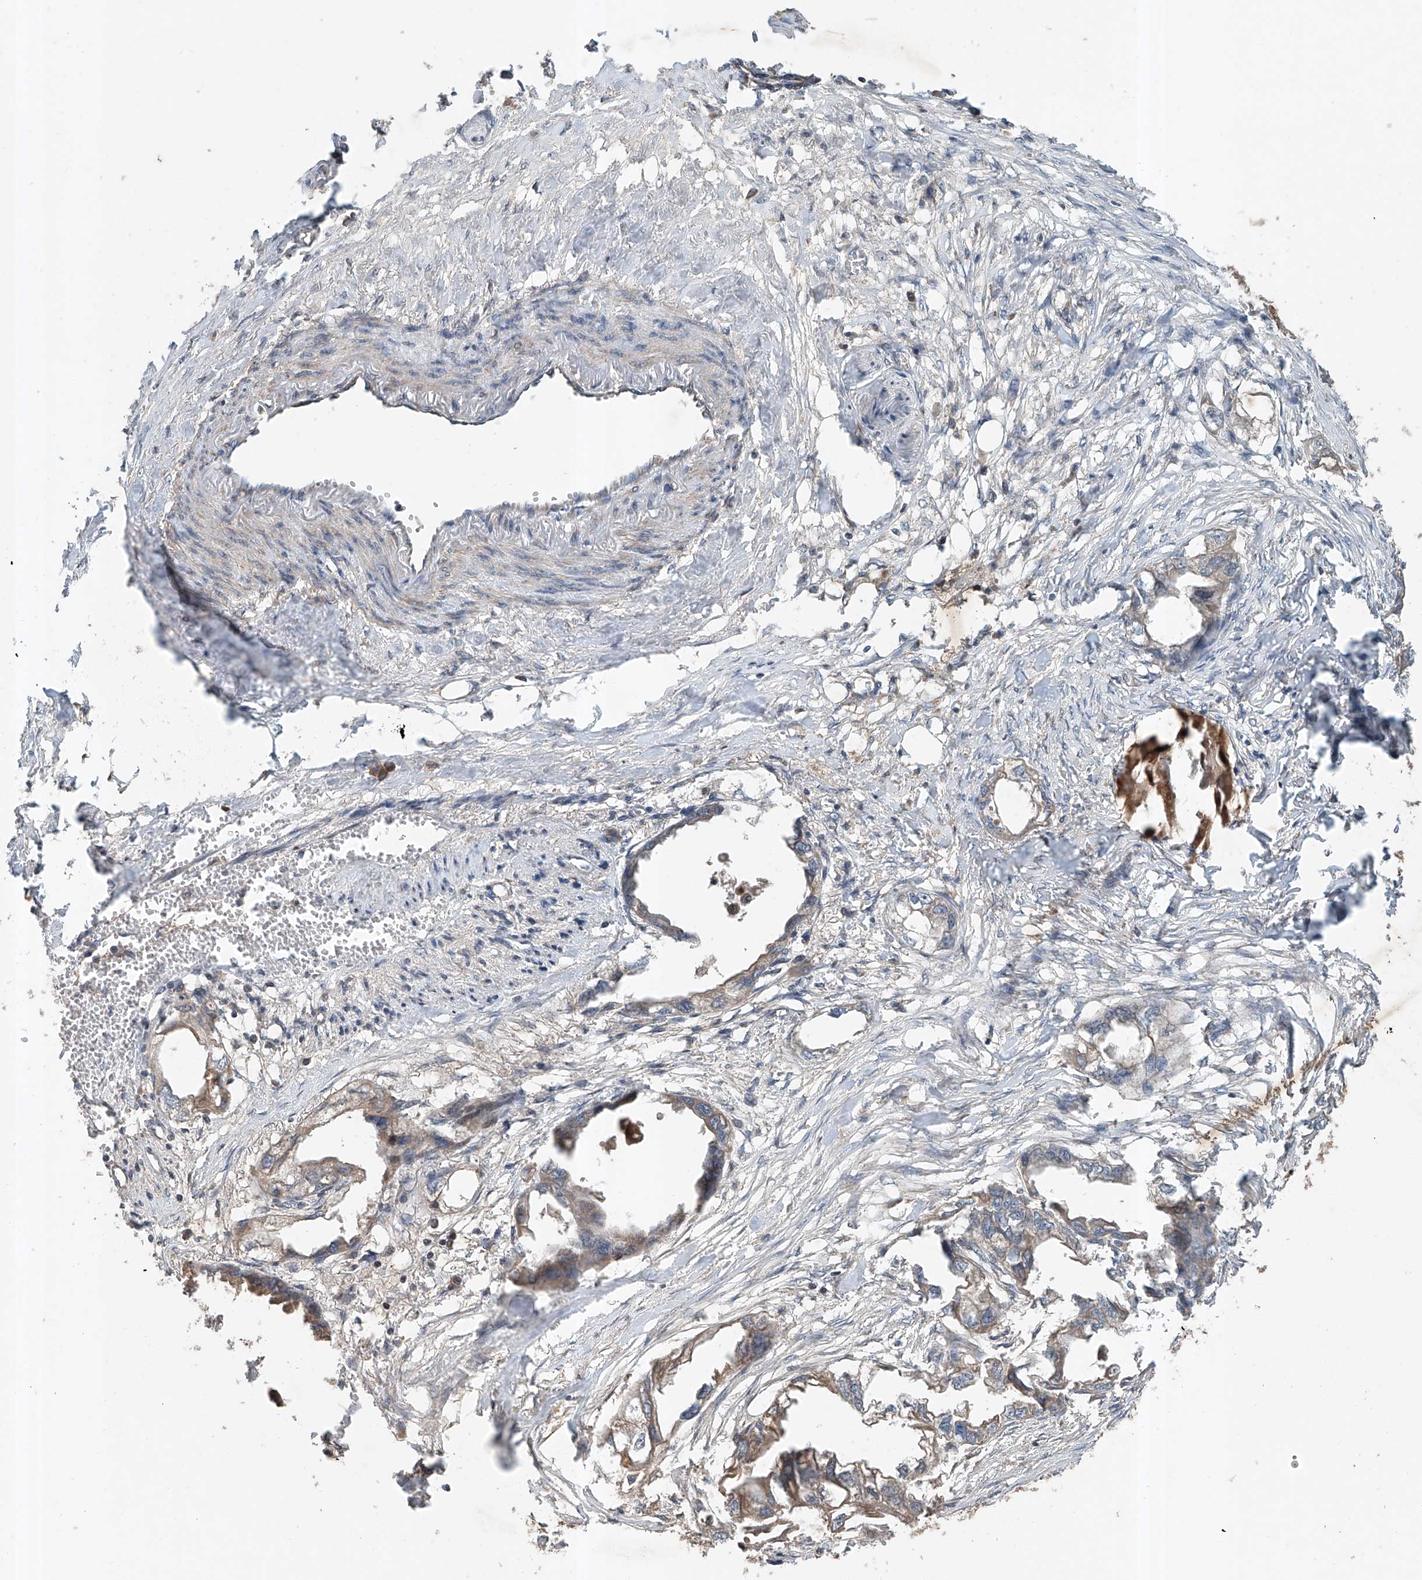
{"staining": {"intensity": "weak", "quantity": "<25%", "location": "cytoplasmic/membranous"}, "tissue": "endometrial cancer", "cell_type": "Tumor cells", "image_type": "cancer", "snomed": [{"axis": "morphology", "description": "Adenocarcinoma, NOS"}, {"axis": "morphology", "description": "Adenocarcinoma, metastatic, NOS"}, {"axis": "topography", "description": "Adipose tissue"}, {"axis": "topography", "description": "Endometrium"}], "caption": "A high-resolution image shows IHC staining of endometrial cancer (metastatic adenocarcinoma), which reveals no significant positivity in tumor cells. (Stains: DAB (3,3'-diaminobenzidine) IHC with hematoxylin counter stain, Microscopy: brightfield microscopy at high magnification).", "gene": "ADAM23", "patient": {"sex": "female", "age": 67}}